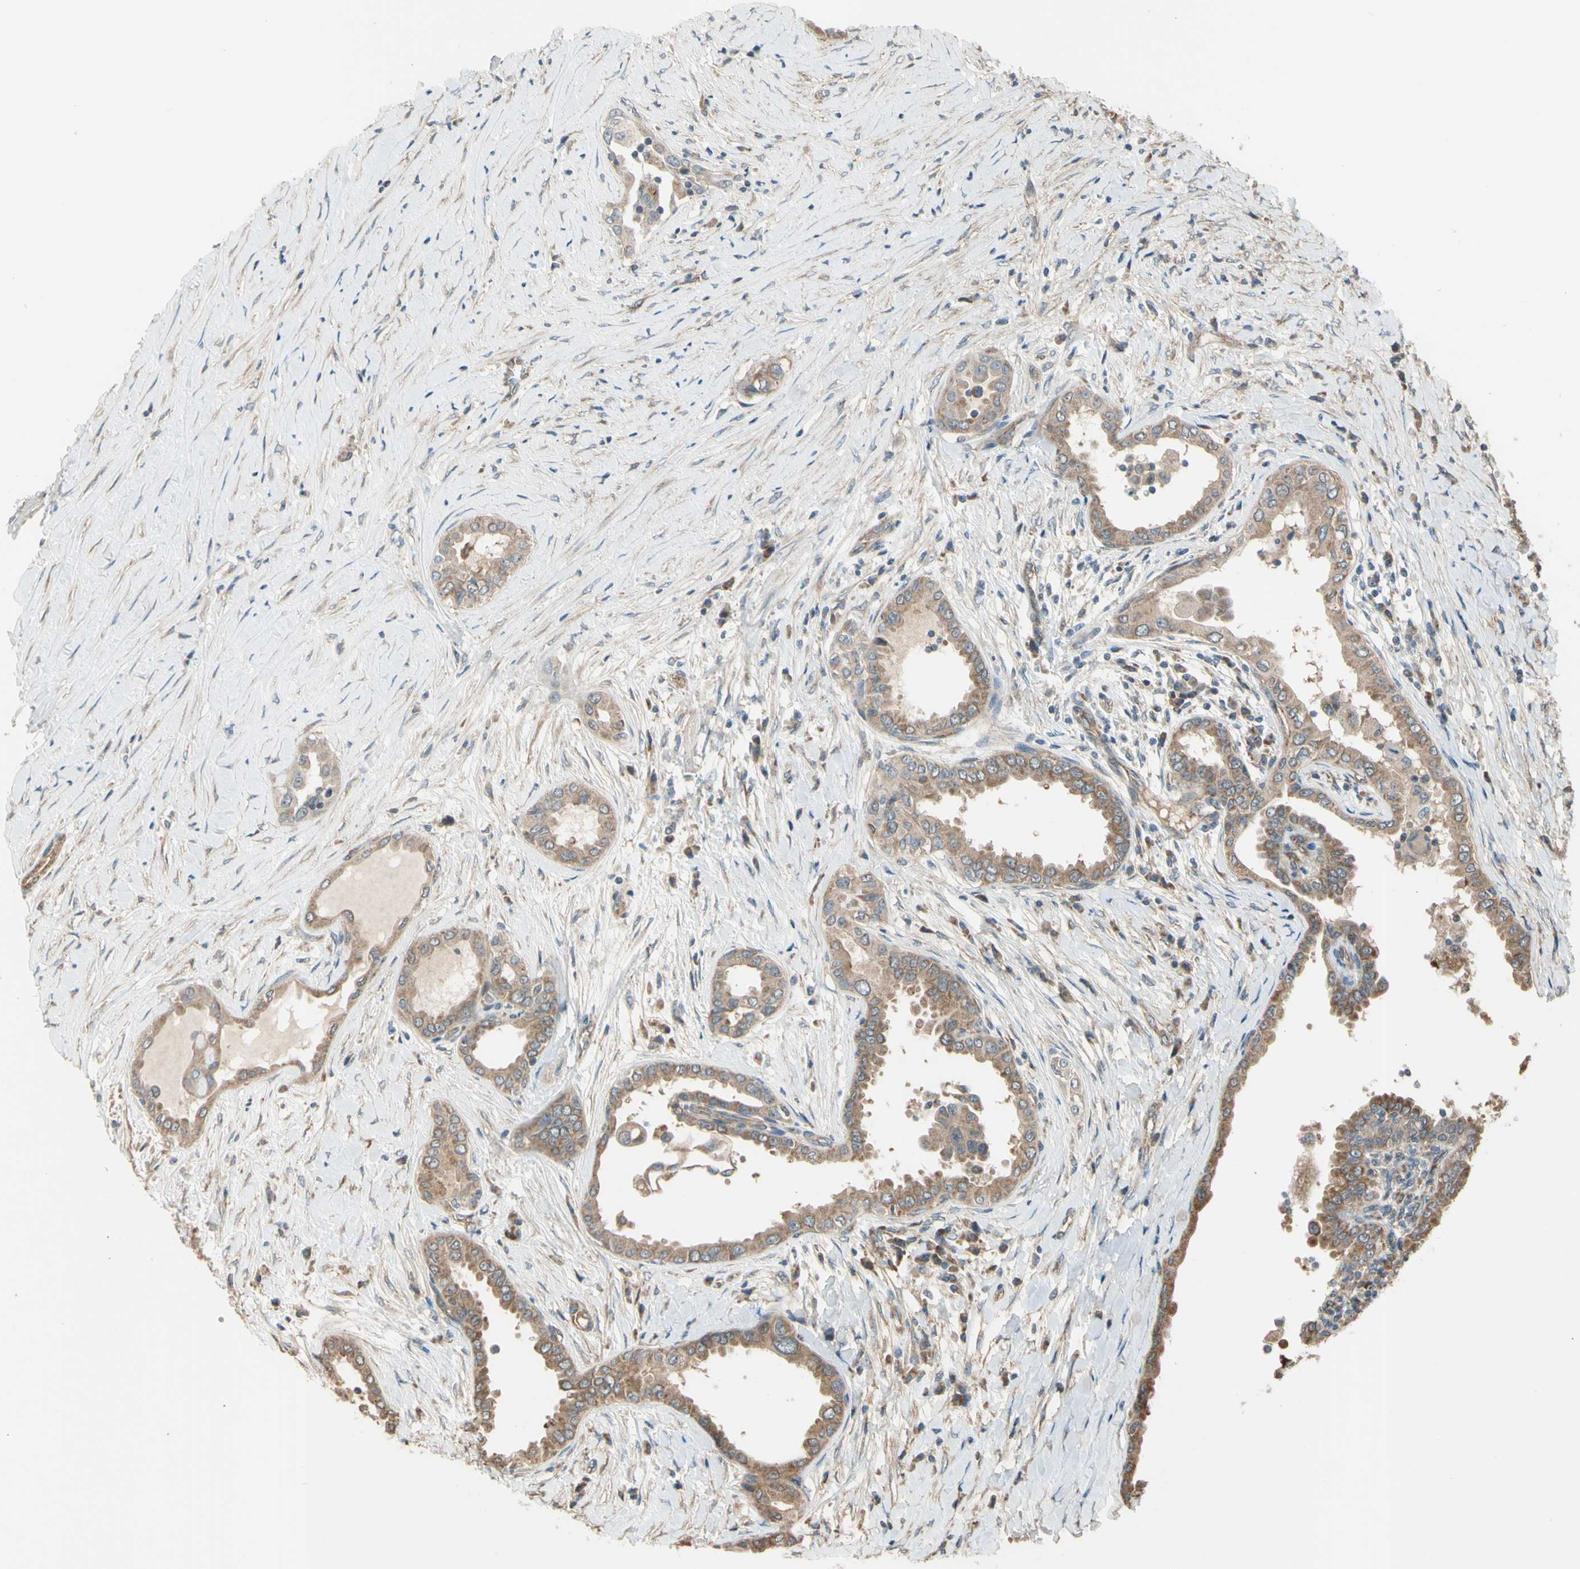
{"staining": {"intensity": "moderate", "quantity": ">75%", "location": "cytoplasmic/membranous"}, "tissue": "thyroid cancer", "cell_type": "Tumor cells", "image_type": "cancer", "snomed": [{"axis": "morphology", "description": "Papillary adenocarcinoma, NOS"}, {"axis": "topography", "description": "Thyroid gland"}], "caption": "Immunohistochemical staining of thyroid papillary adenocarcinoma demonstrates medium levels of moderate cytoplasmic/membranous protein positivity in about >75% of tumor cells.", "gene": "EFNB2", "patient": {"sex": "male", "age": 33}}